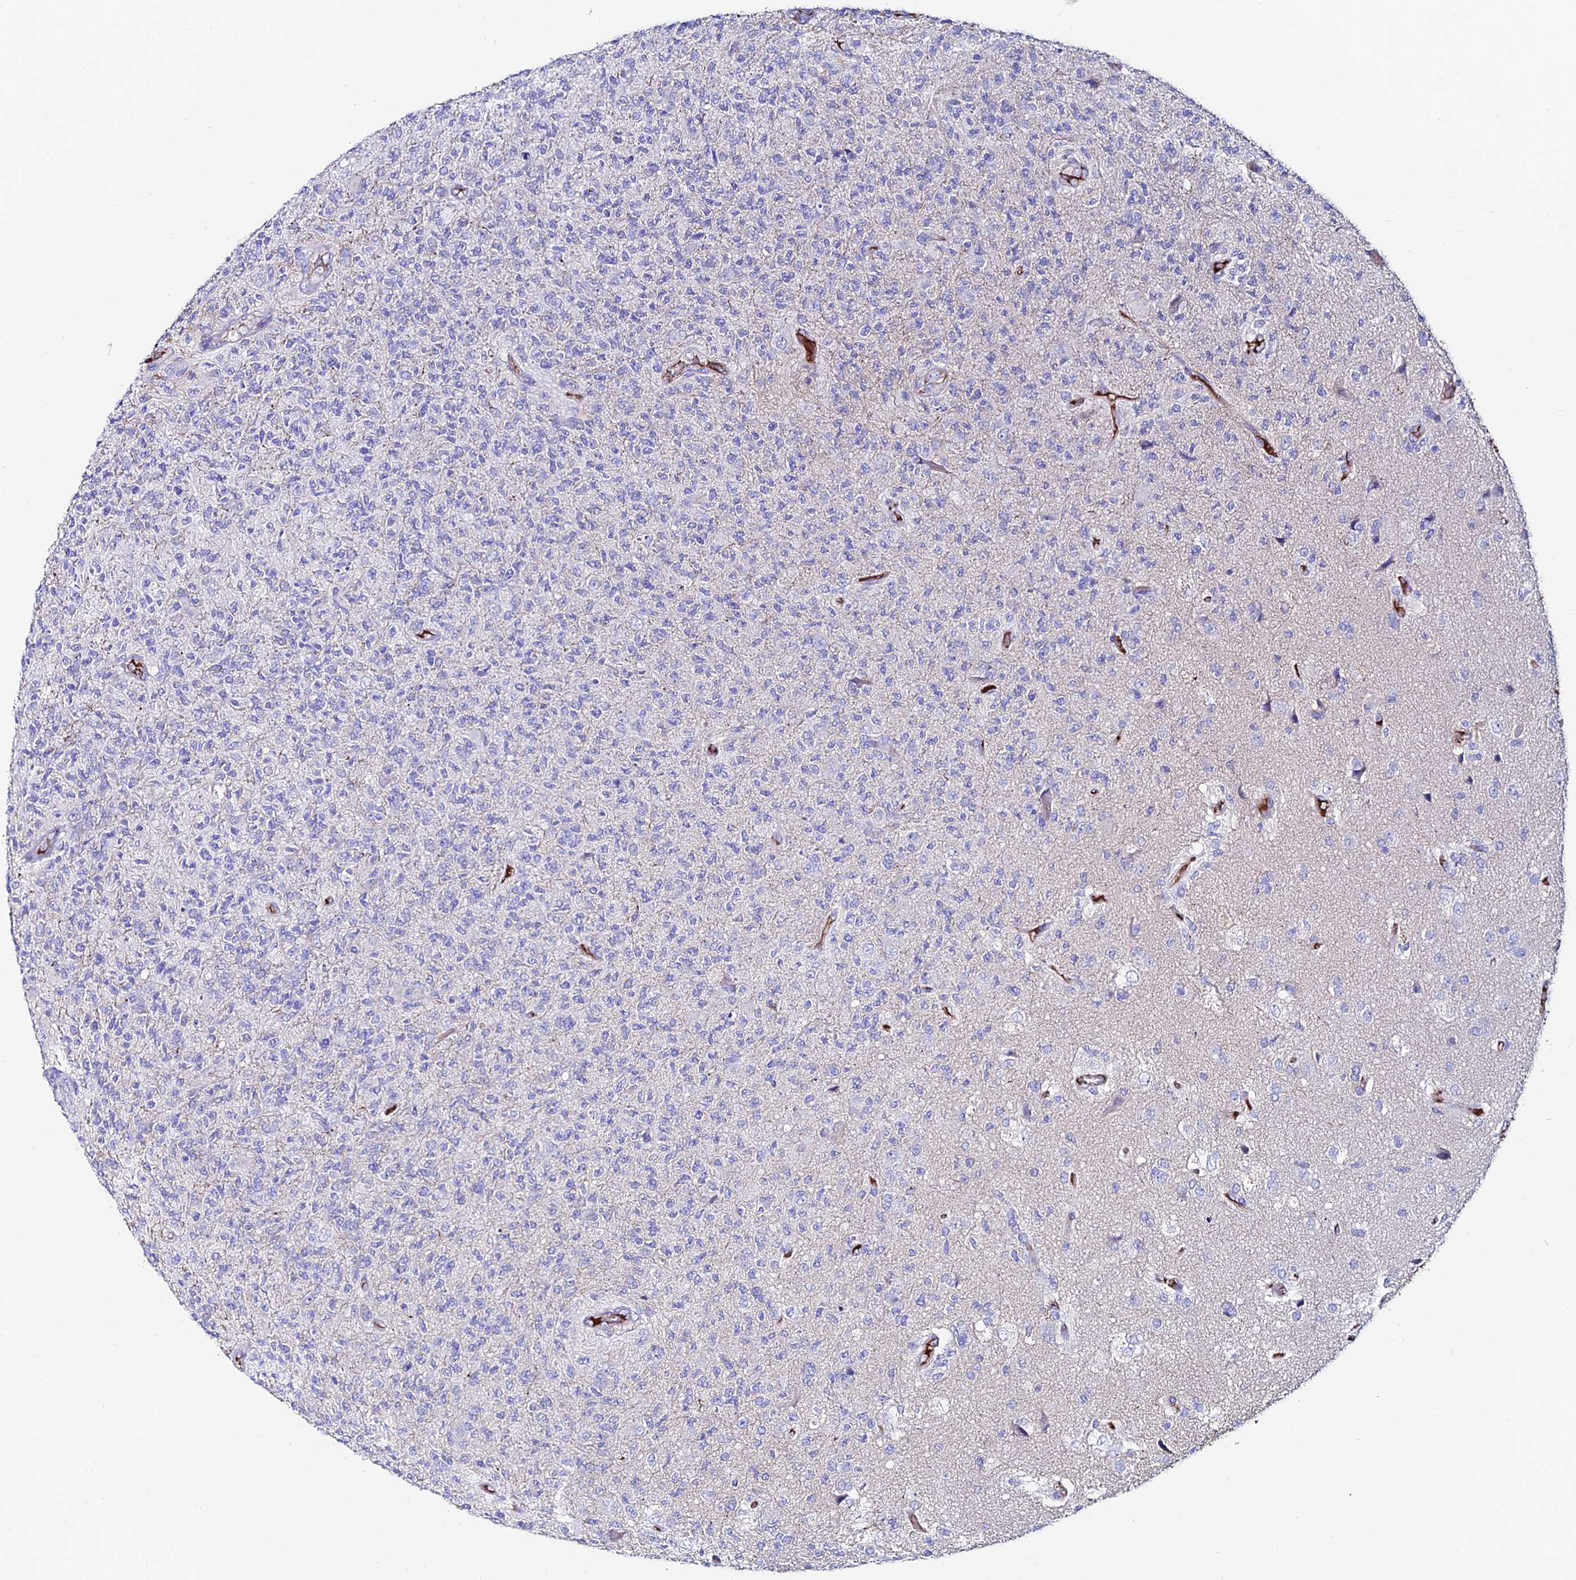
{"staining": {"intensity": "negative", "quantity": "none", "location": "none"}, "tissue": "glioma", "cell_type": "Tumor cells", "image_type": "cancer", "snomed": [{"axis": "morphology", "description": "Glioma, malignant, High grade"}, {"axis": "topography", "description": "Brain"}], "caption": "Human malignant glioma (high-grade) stained for a protein using immunohistochemistry (IHC) demonstrates no positivity in tumor cells.", "gene": "SLC25A16", "patient": {"sex": "male", "age": 56}}